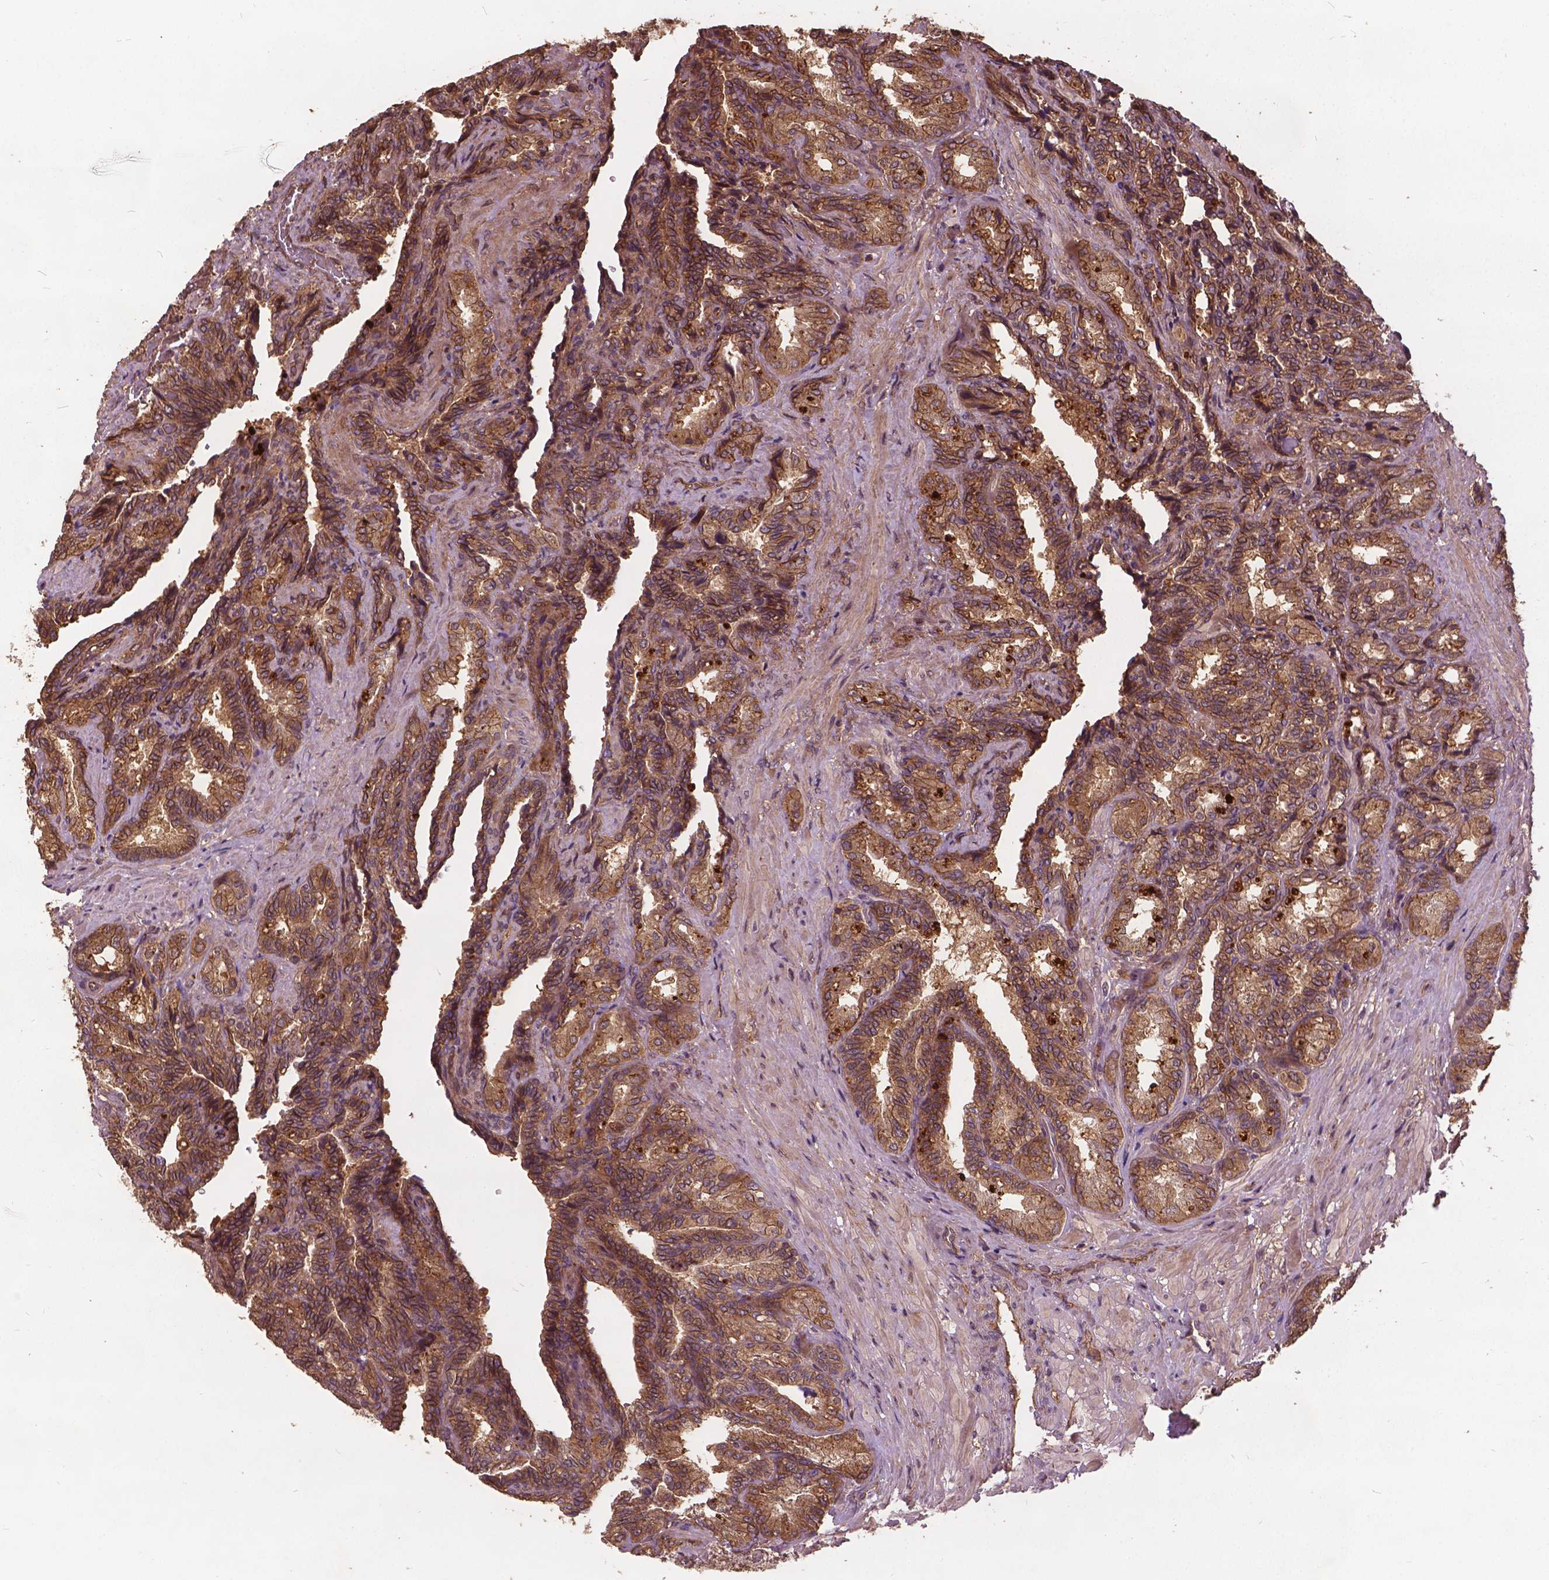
{"staining": {"intensity": "moderate", "quantity": ">75%", "location": "cytoplasmic/membranous"}, "tissue": "seminal vesicle", "cell_type": "Glandular cells", "image_type": "normal", "snomed": [{"axis": "morphology", "description": "Normal tissue, NOS"}, {"axis": "topography", "description": "Seminal veicle"}], "caption": "Protein positivity by immunohistochemistry demonstrates moderate cytoplasmic/membranous staining in about >75% of glandular cells in normal seminal vesicle.", "gene": "UBXN2A", "patient": {"sex": "male", "age": 68}}